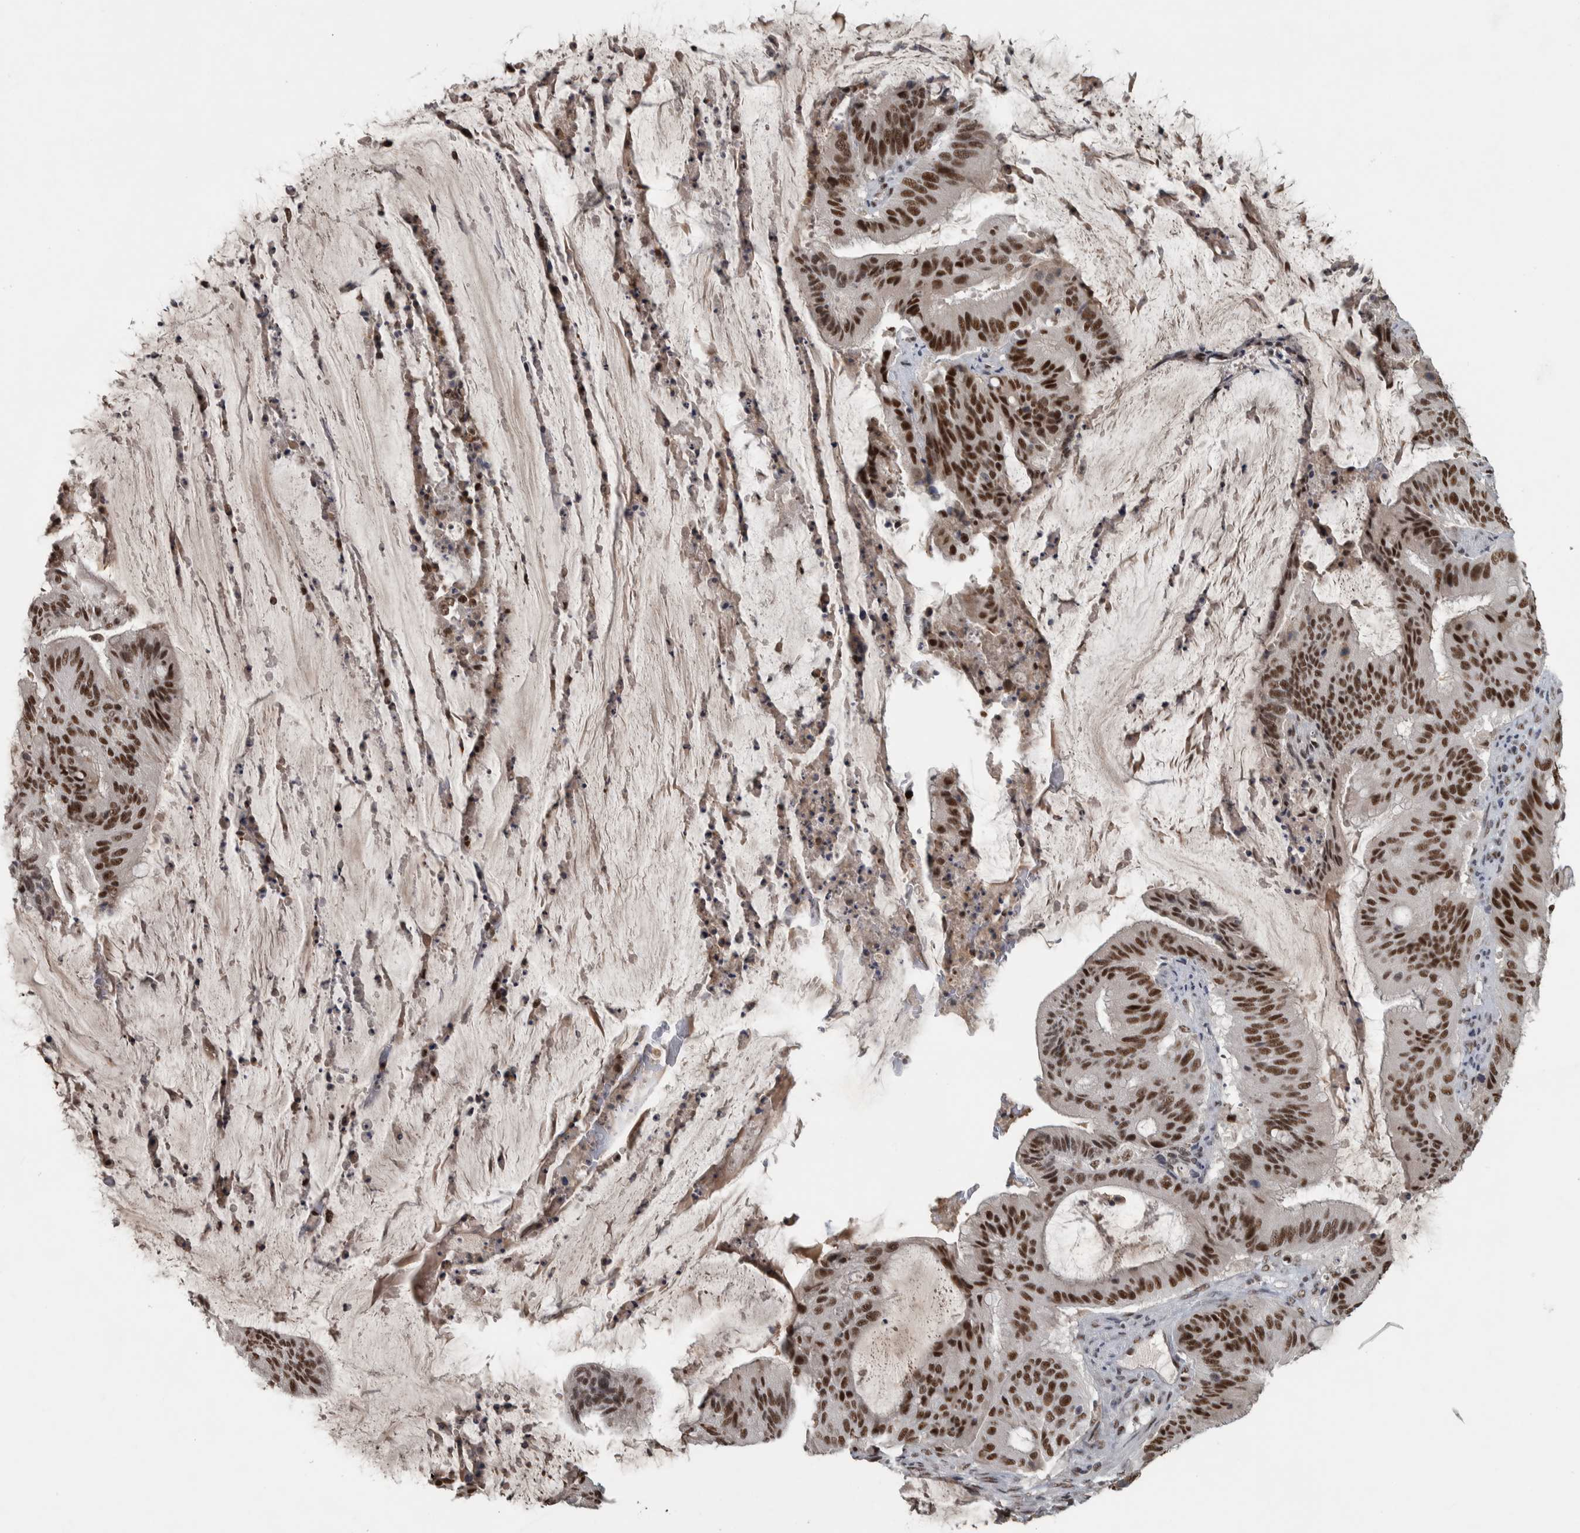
{"staining": {"intensity": "strong", "quantity": ">75%", "location": "nuclear"}, "tissue": "liver cancer", "cell_type": "Tumor cells", "image_type": "cancer", "snomed": [{"axis": "morphology", "description": "Normal tissue, NOS"}, {"axis": "morphology", "description": "Cholangiocarcinoma"}, {"axis": "topography", "description": "Liver"}, {"axis": "topography", "description": "Peripheral nerve tissue"}], "caption": "The immunohistochemical stain labels strong nuclear staining in tumor cells of cholangiocarcinoma (liver) tissue.", "gene": "DDX42", "patient": {"sex": "female", "age": 73}}